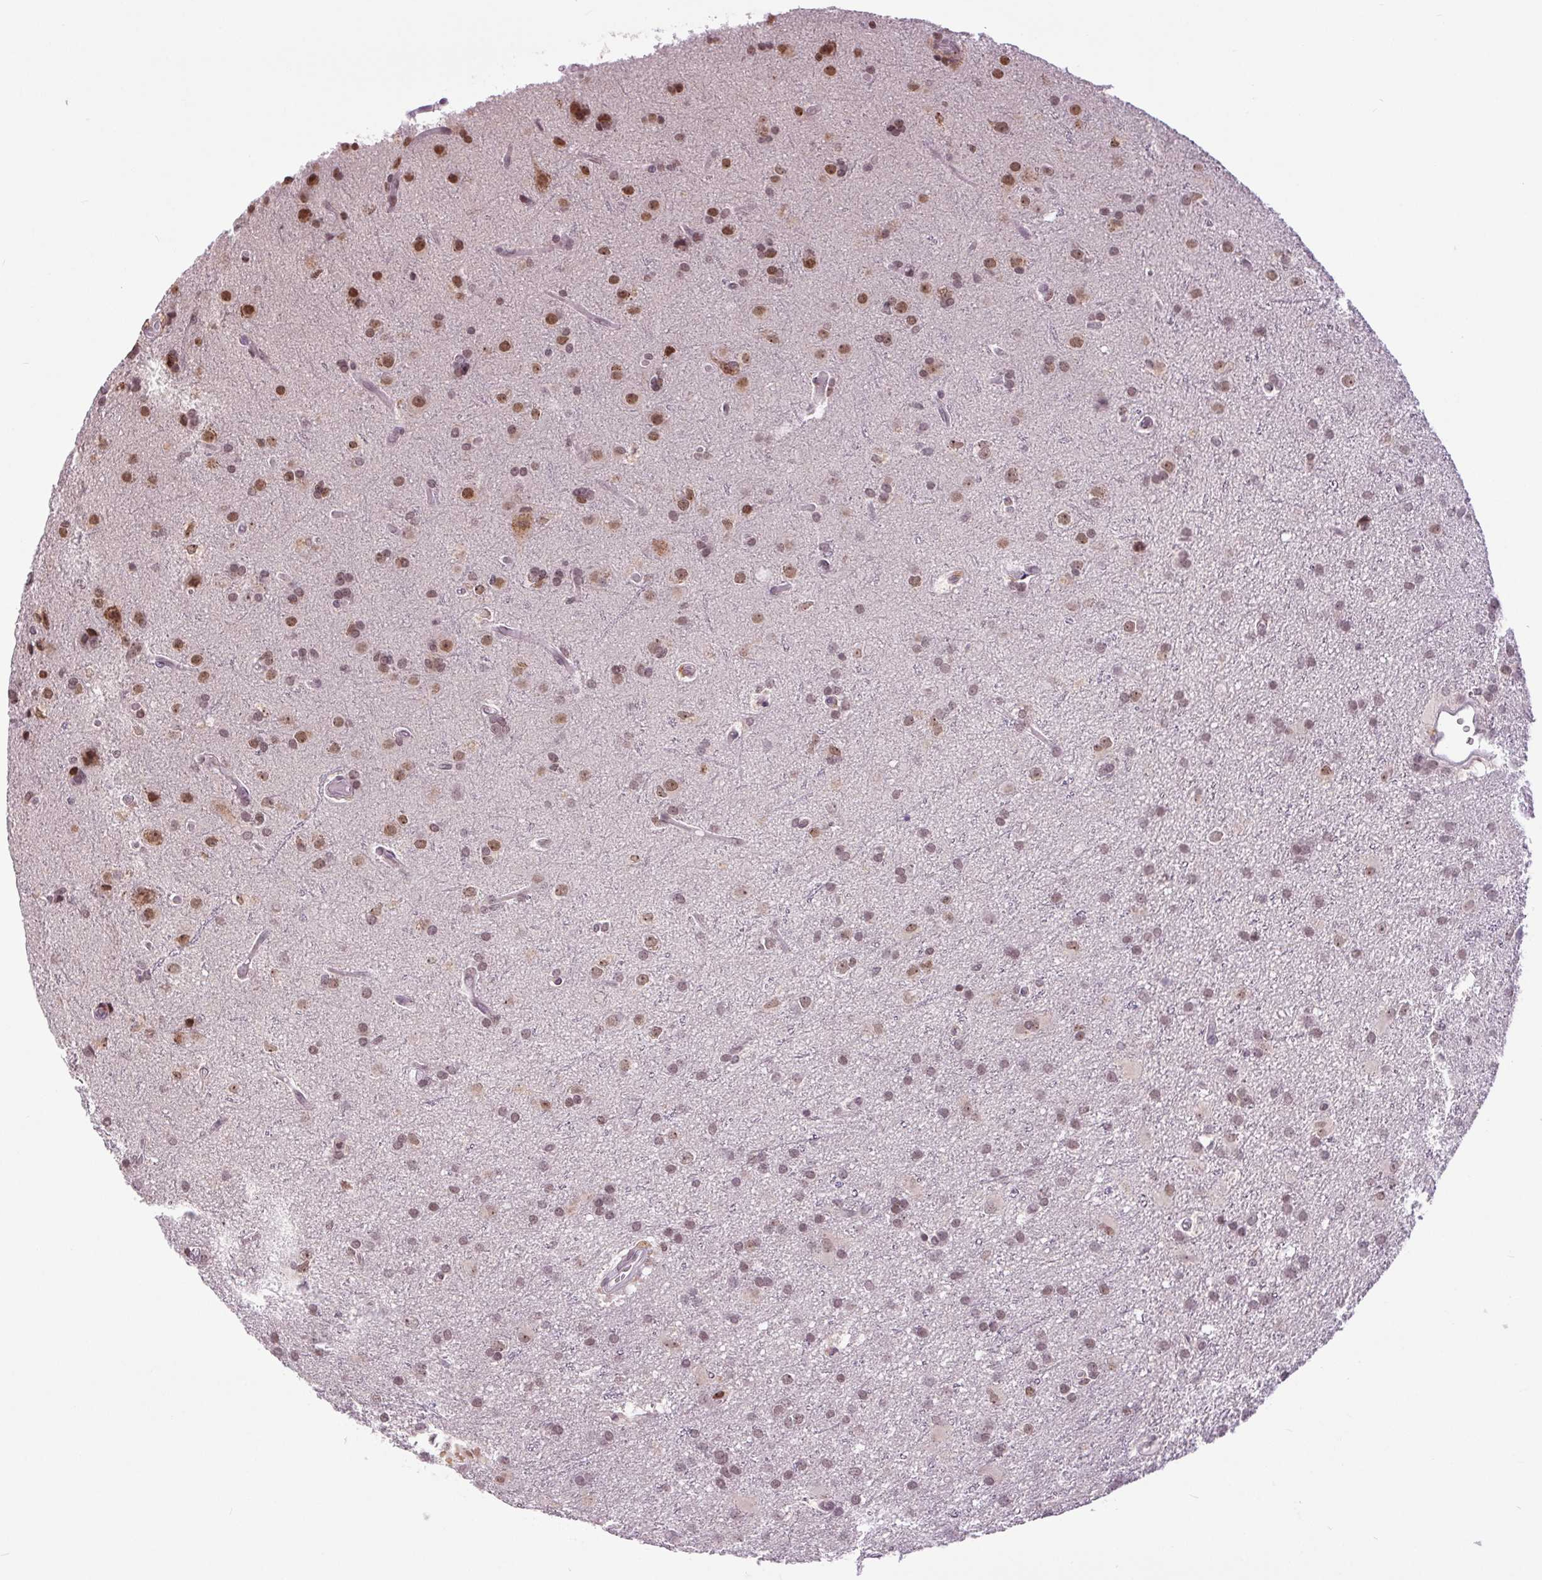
{"staining": {"intensity": "moderate", "quantity": ">75%", "location": "nuclear"}, "tissue": "glioma", "cell_type": "Tumor cells", "image_type": "cancer", "snomed": [{"axis": "morphology", "description": "Glioma, malignant, High grade"}, {"axis": "topography", "description": "Brain"}], "caption": "There is medium levels of moderate nuclear expression in tumor cells of glioma, as demonstrated by immunohistochemical staining (brown color).", "gene": "SMIM6", "patient": {"sex": "male", "age": 55}}